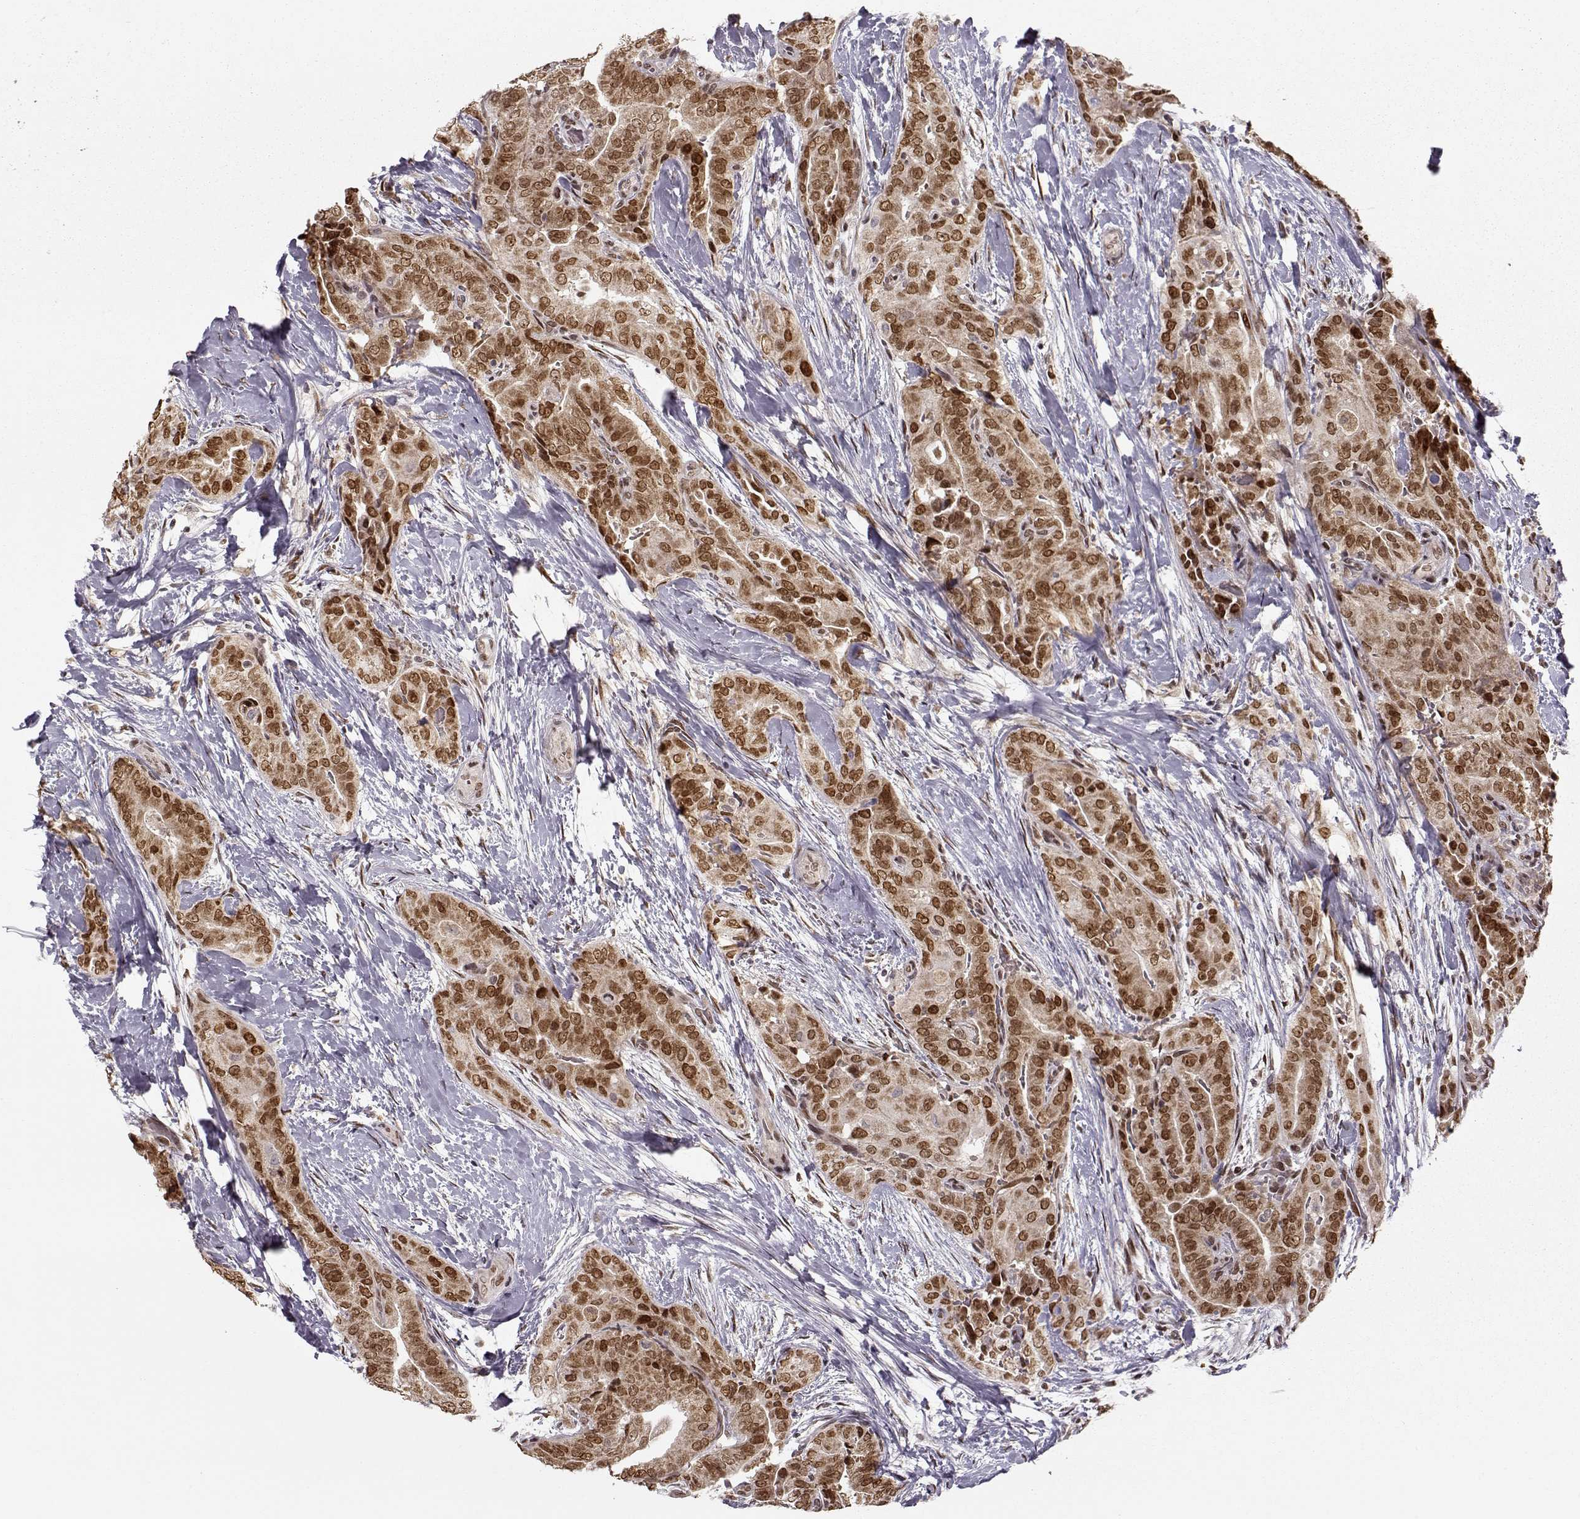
{"staining": {"intensity": "strong", "quantity": ">75%", "location": "nuclear"}, "tissue": "thyroid cancer", "cell_type": "Tumor cells", "image_type": "cancer", "snomed": [{"axis": "morphology", "description": "Papillary adenocarcinoma, NOS"}, {"axis": "topography", "description": "Thyroid gland"}], "caption": "A brown stain shows strong nuclear expression of a protein in human thyroid papillary adenocarcinoma tumor cells. The protein is shown in brown color, while the nuclei are stained blue.", "gene": "RAI1", "patient": {"sex": "male", "age": 61}}